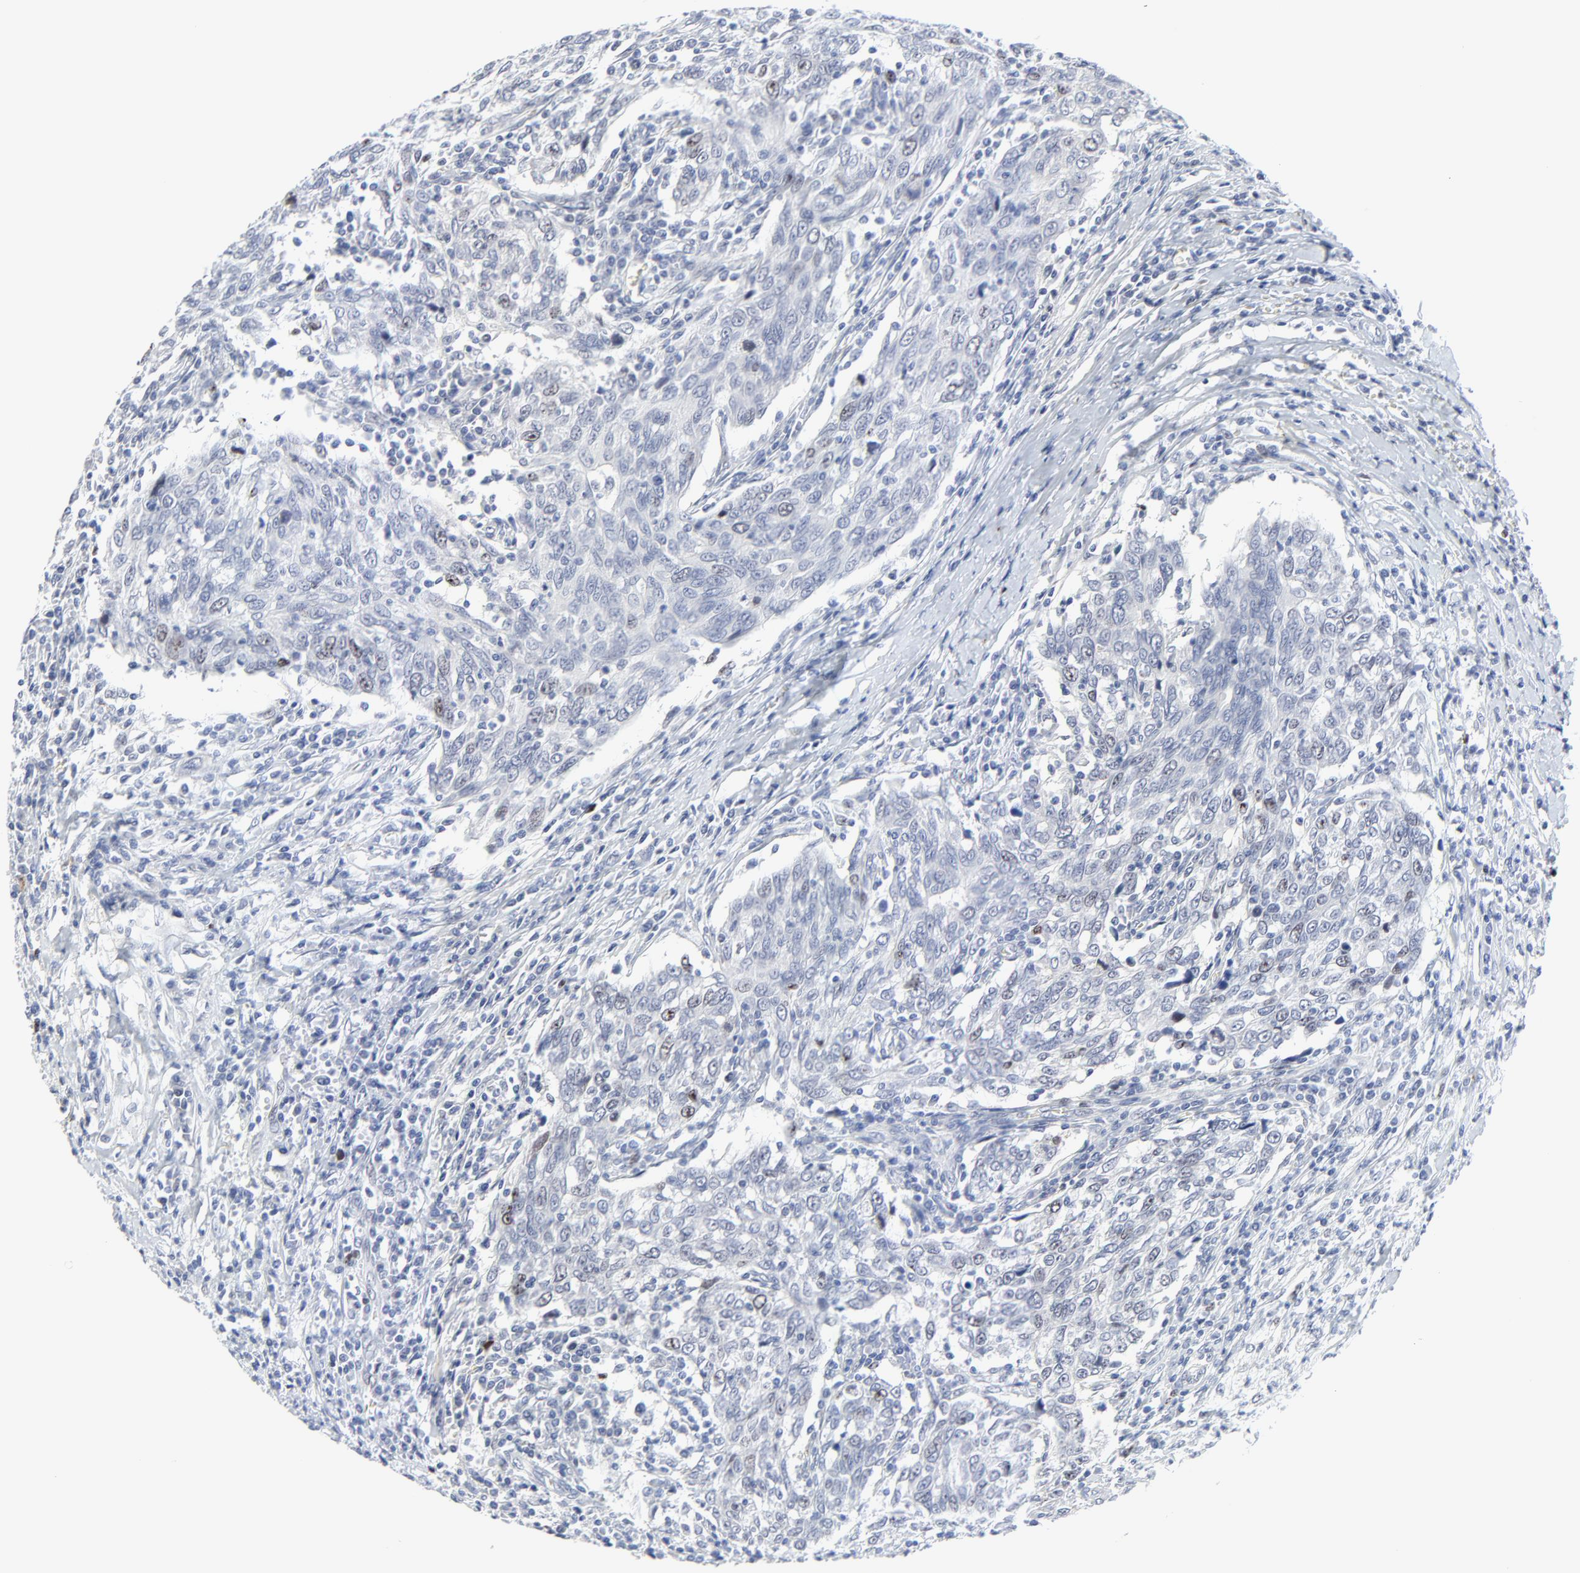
{"staining": {"intensity": "moderate", "quantity": "<25%", "location": "nuclear"}, "tissue": "breast cancer", "cell_type": "Tumor cells", "image_type": "cancer", "snomed": [{"axis": "morphology", "description": "Duct carcinoma"}, {"axis": "topography", "description": "Breast"}], "caption": "Immunohistochemistry of human breast invasive ductal carcinoma demonstrates low levels of moderate nuclear positivity in about <25% of tumor cells.", "gene": "ZNF589", "patient": {"sex": "female", "age": 50}}